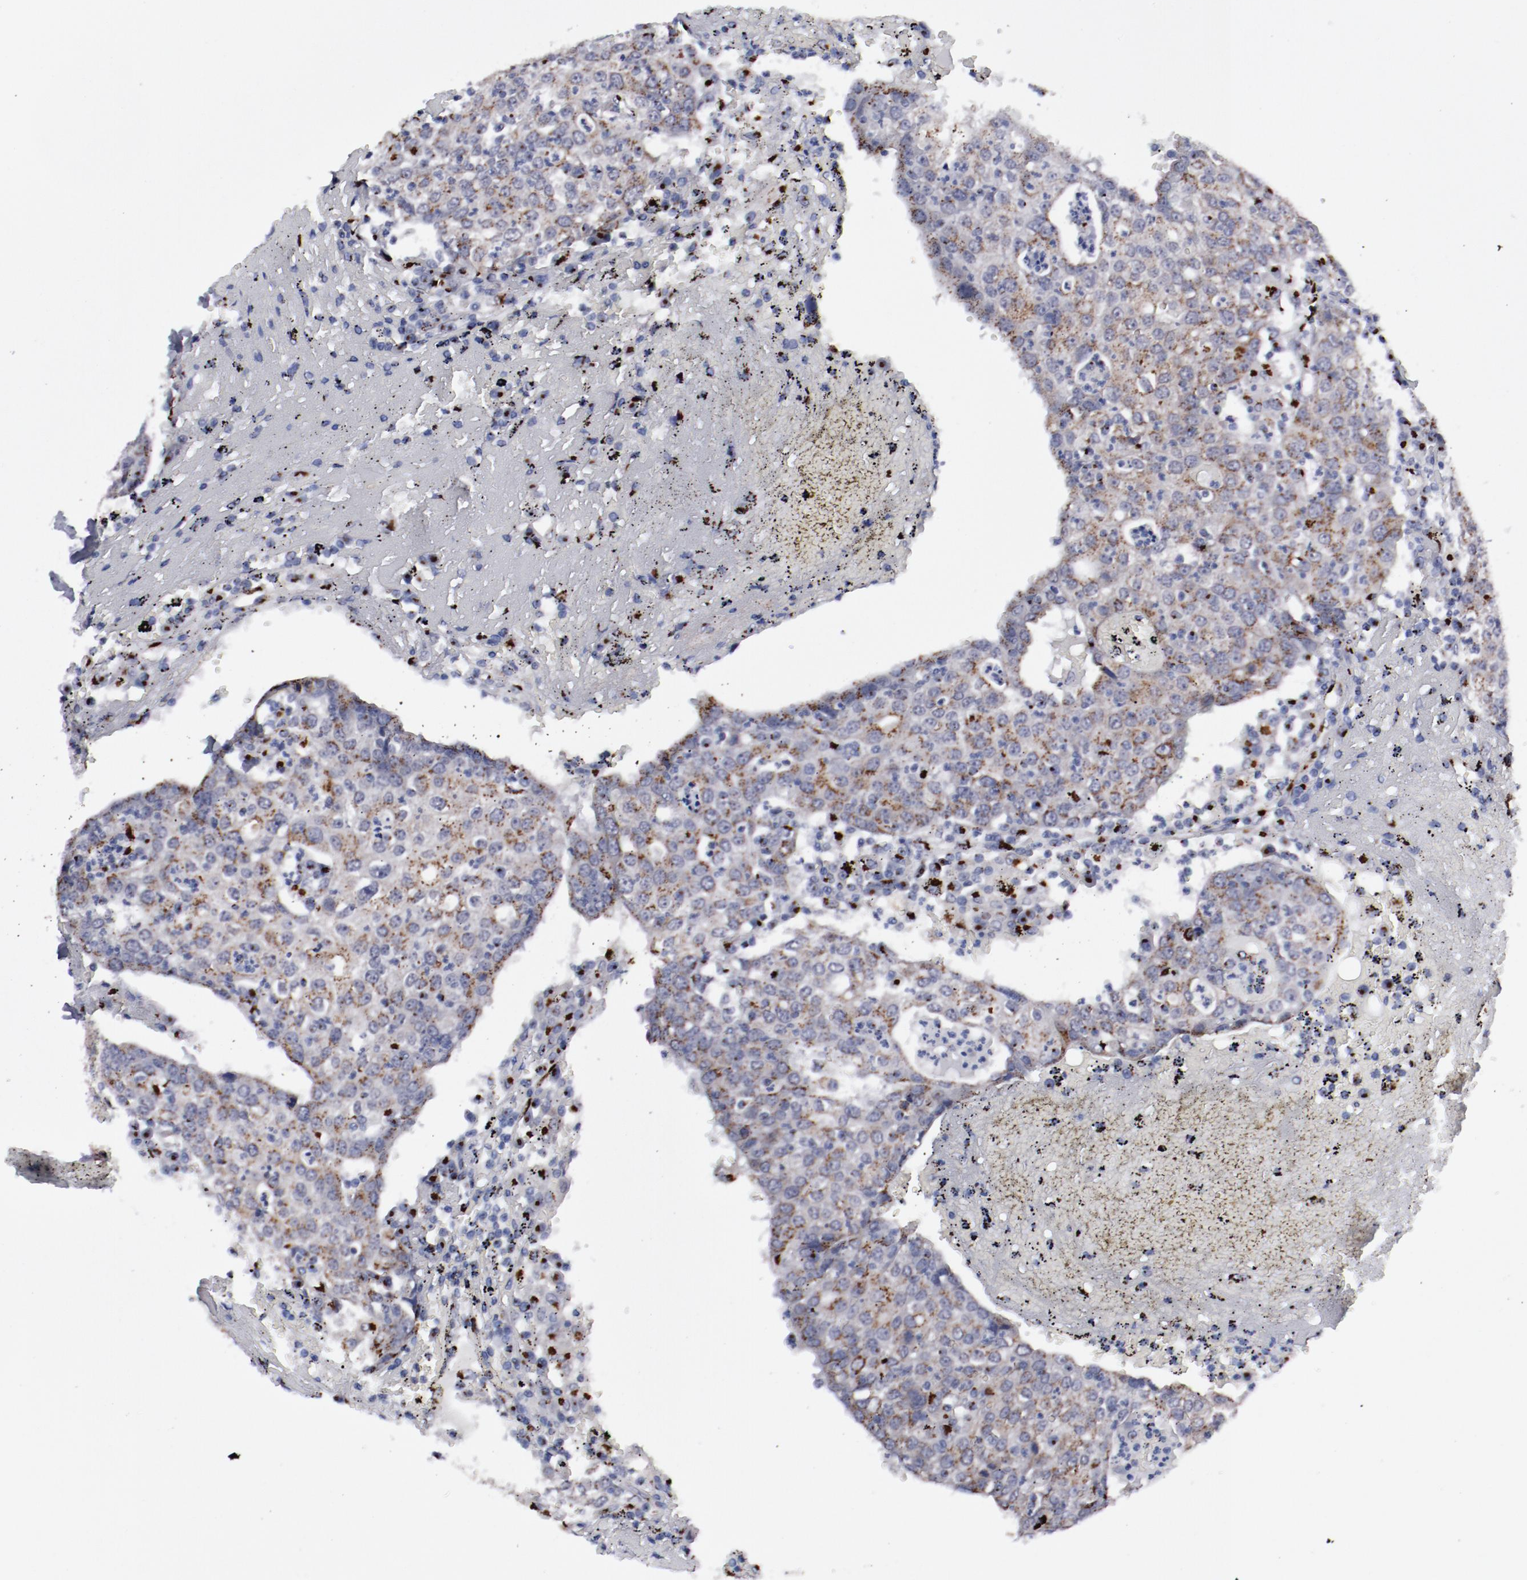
{"staining": {"intensity": "strong", "quantity": ">75%", "location": "cytoplasmic/membranous"}, "tissue": "head and neck cancer", "cell_type": "Tumor cells", "image_type": "cancer", "snomed": [{"axis": "morphology", "description": "Adenocarcinoma, NOS"}, {"axis": "topography", "description": "Salivary gland"}, {"axis": "topography", "description": "Head-Neck"}], "caption": "The immunohistochemical stain labels strong cytoplasmic/membranous expression in tumor cells of head and neck cancer tissue.", "gene": "GOLIM4", "patient": {"sex": "female", "age": 65}}